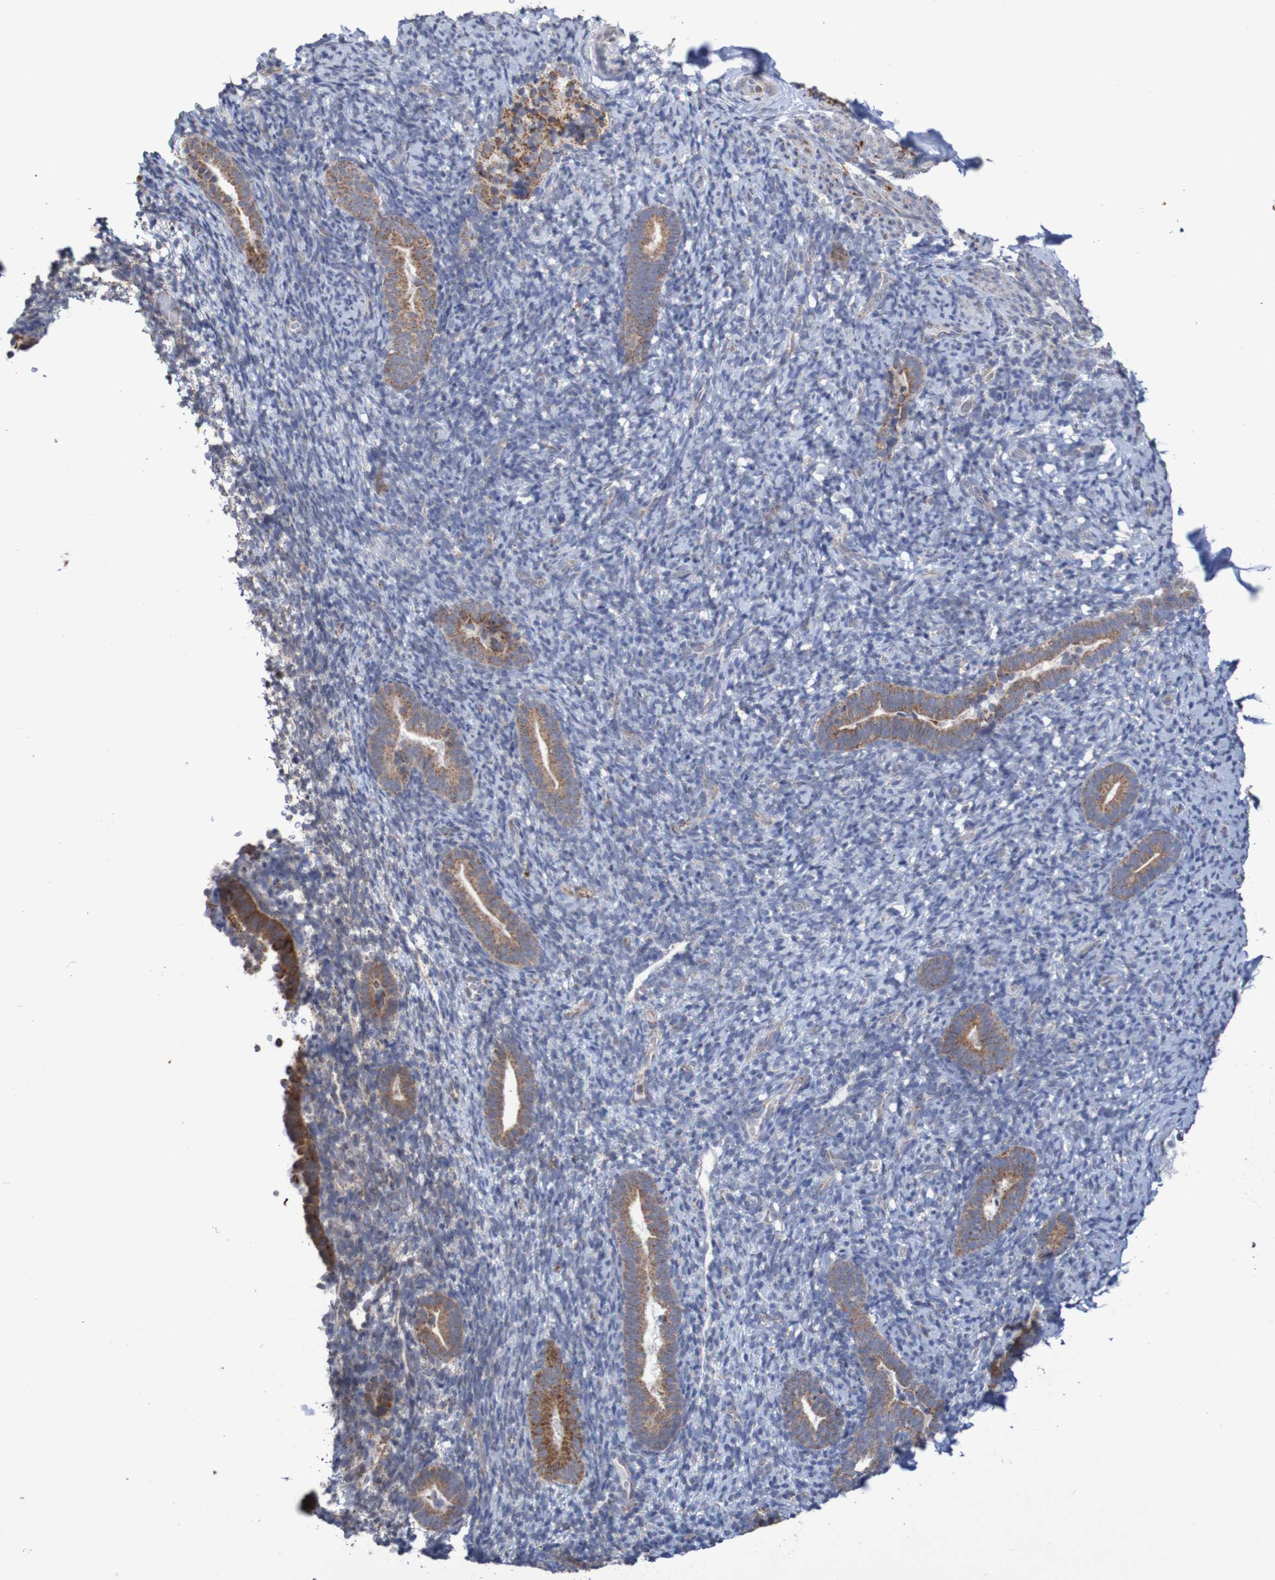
{"staining": {"intensity": "negative", "quantity": "none", "location": "none"}, "tissue": "endometrium", "cell_type": "Cells in endometrial stroma", "image_type": "normal", "snomed": [{"axis": "morphology", "description": "Normal tissue, NOS"}, {"axis": "topography", "description": "Endometrium"}], "caption": "Endometrium stained for a protein using IHC displays no positivity cells in endometrial stroma.", "gene": "DVL1", "patient": {"sex": "female", "age": 51}}